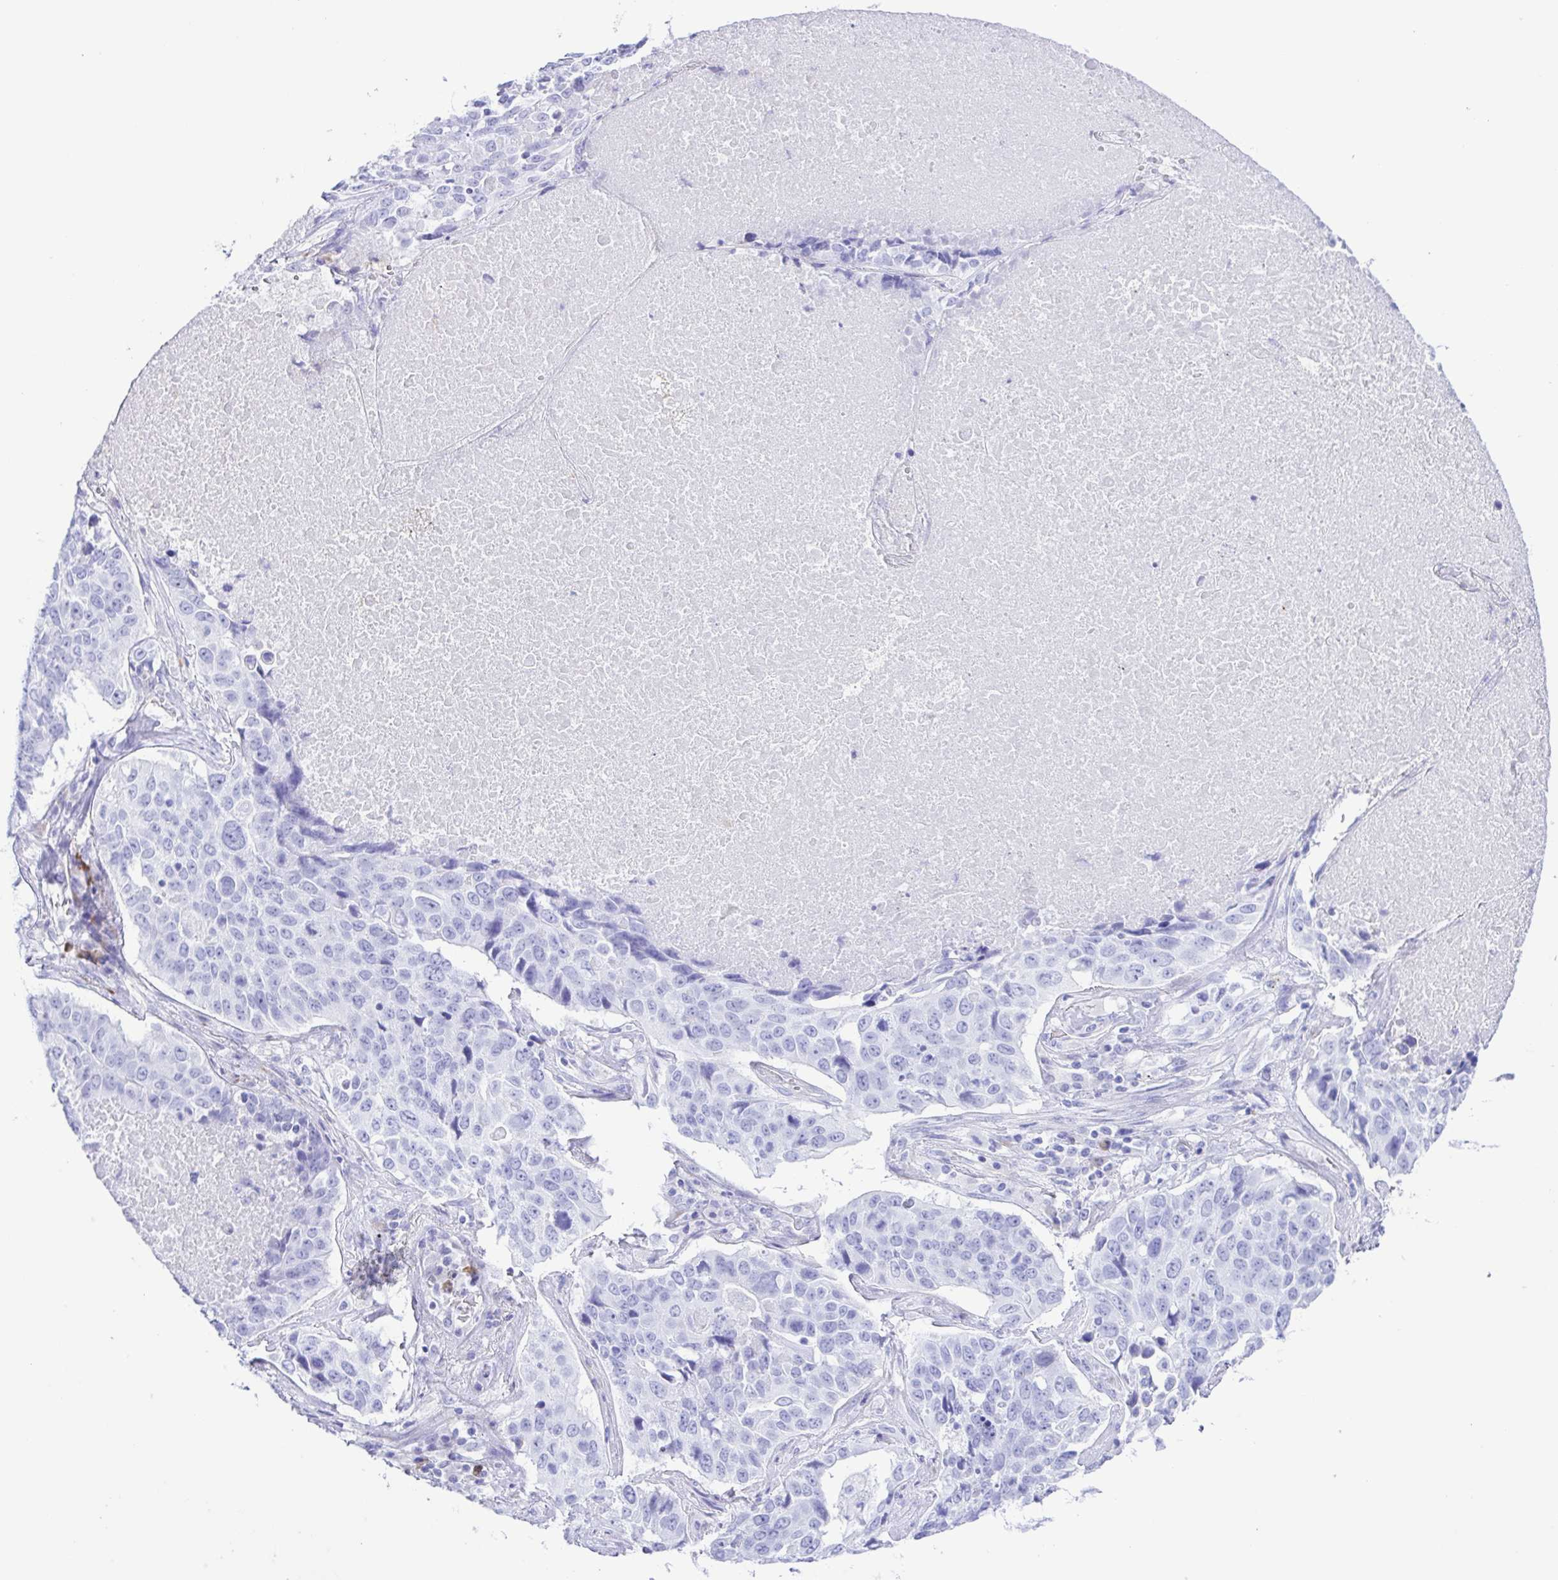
{"staining": {"intensity": "negative", "quantity": "none", "location": "none"}, "tissue": "lung cancer", "cell_type": "Tumor cells", "image_type": "cancer", "snomed": [{"axis": "morphology", "description": "Normal tissue, NOS"}, {"axis": "morphology", "description": "Squamous cell carcinoma, NOS"}, {"axis": "topography", "description": "Bronchus"}, {"axis": "topography", "description": "Lung"}], "caption": "Immunohistochemistry (IHC) photomicrograph of human lung cancer stained for a protein (brown), which reveals no staining in tumor cells.", "gene": "GPR17", "patient": {"sex": "male", "age": 64}}